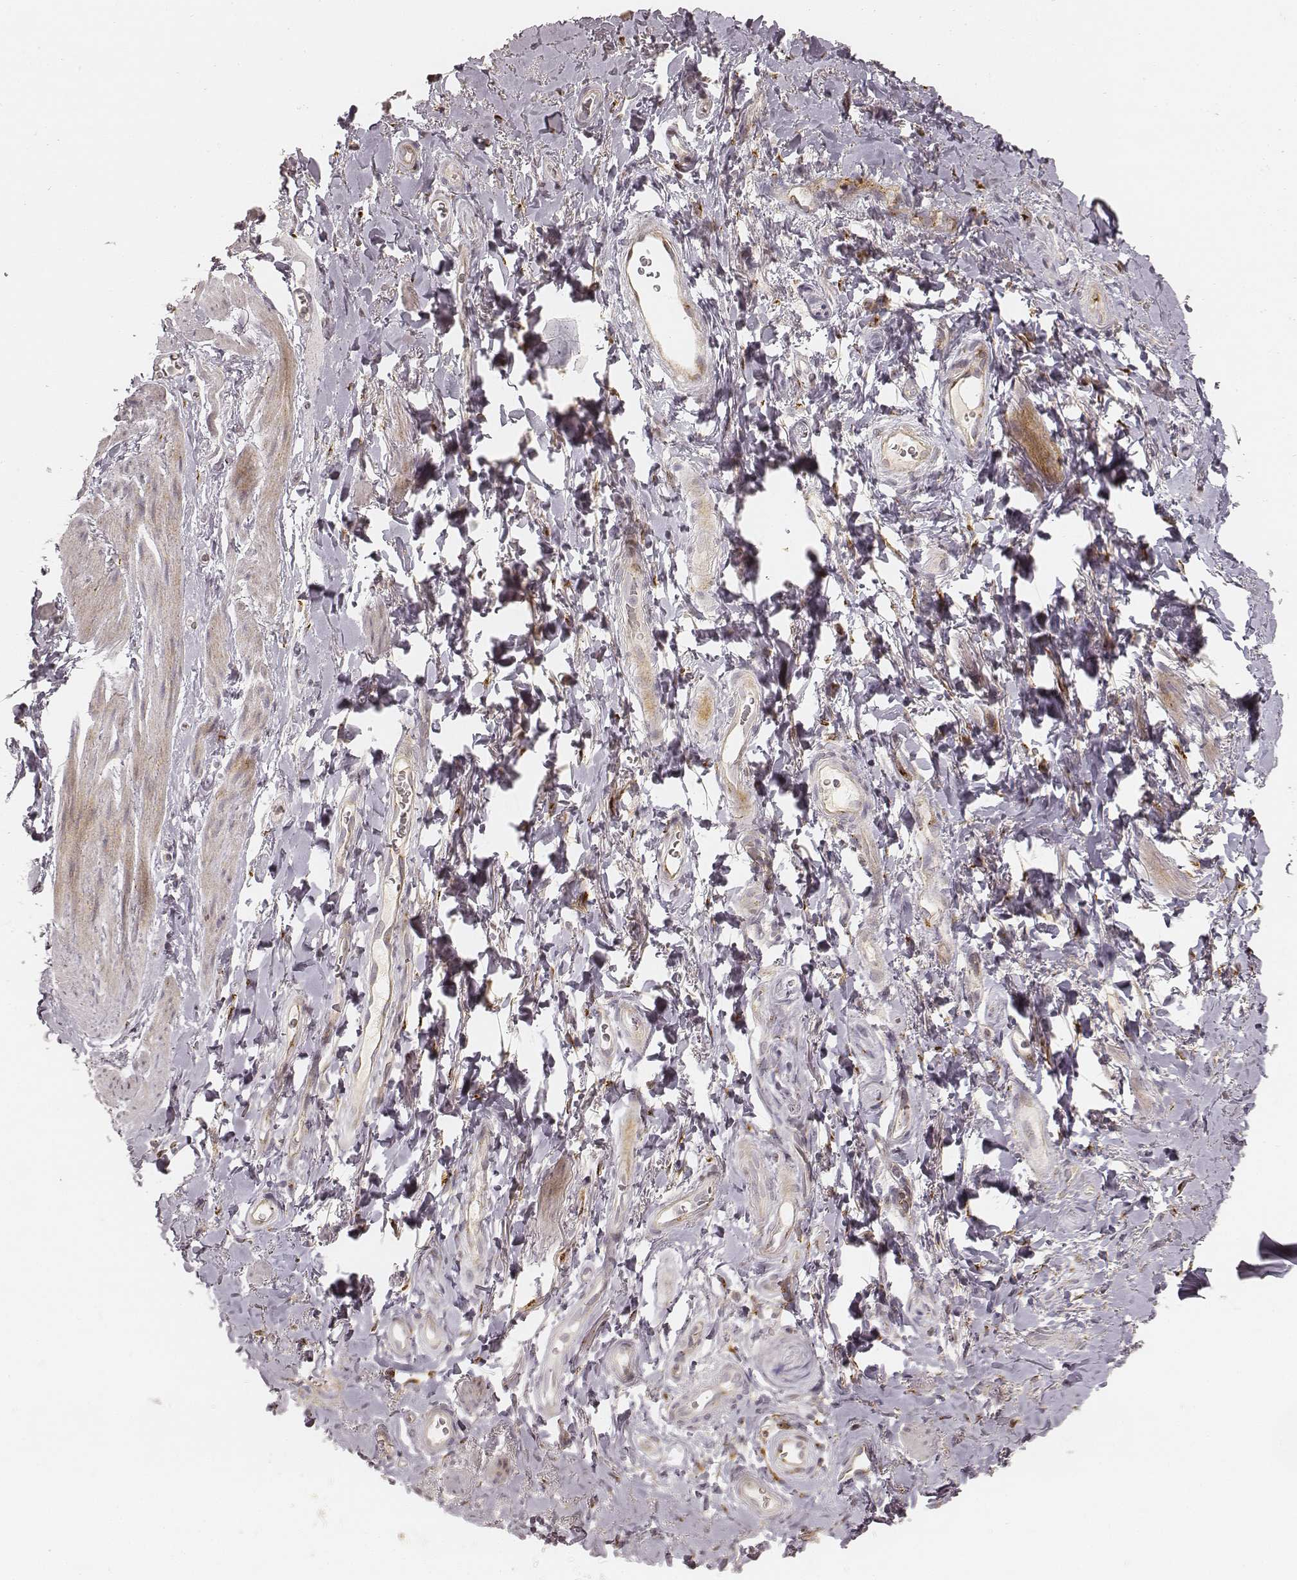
{"staining": {"intensity": "weak", "quantity": "<25%", "location": "cytoplasmic/membranous"}, "tissue": "adipose tissue", "cell_type": "Adipocytes", "image_type": "normal", "snomed": [{"axis": "morphology", "description": "Normal tissue, NOS"}, {"axis": "topography", "description": "Anal"}, {"axis": "topography", "description": "Peripheral nerve tissue"}], "caption": "Adipocytes are negative for protein expression in normal human adipose tissue. Brightfield microscopy of immunohistochemistry stained with DAB (3,3'-diaminobenzidine) (brown) and hematoxylin (blue), captured at high magnification.", "gene": "GORASP2", "patient": {"sex": "male", "age": 53}}